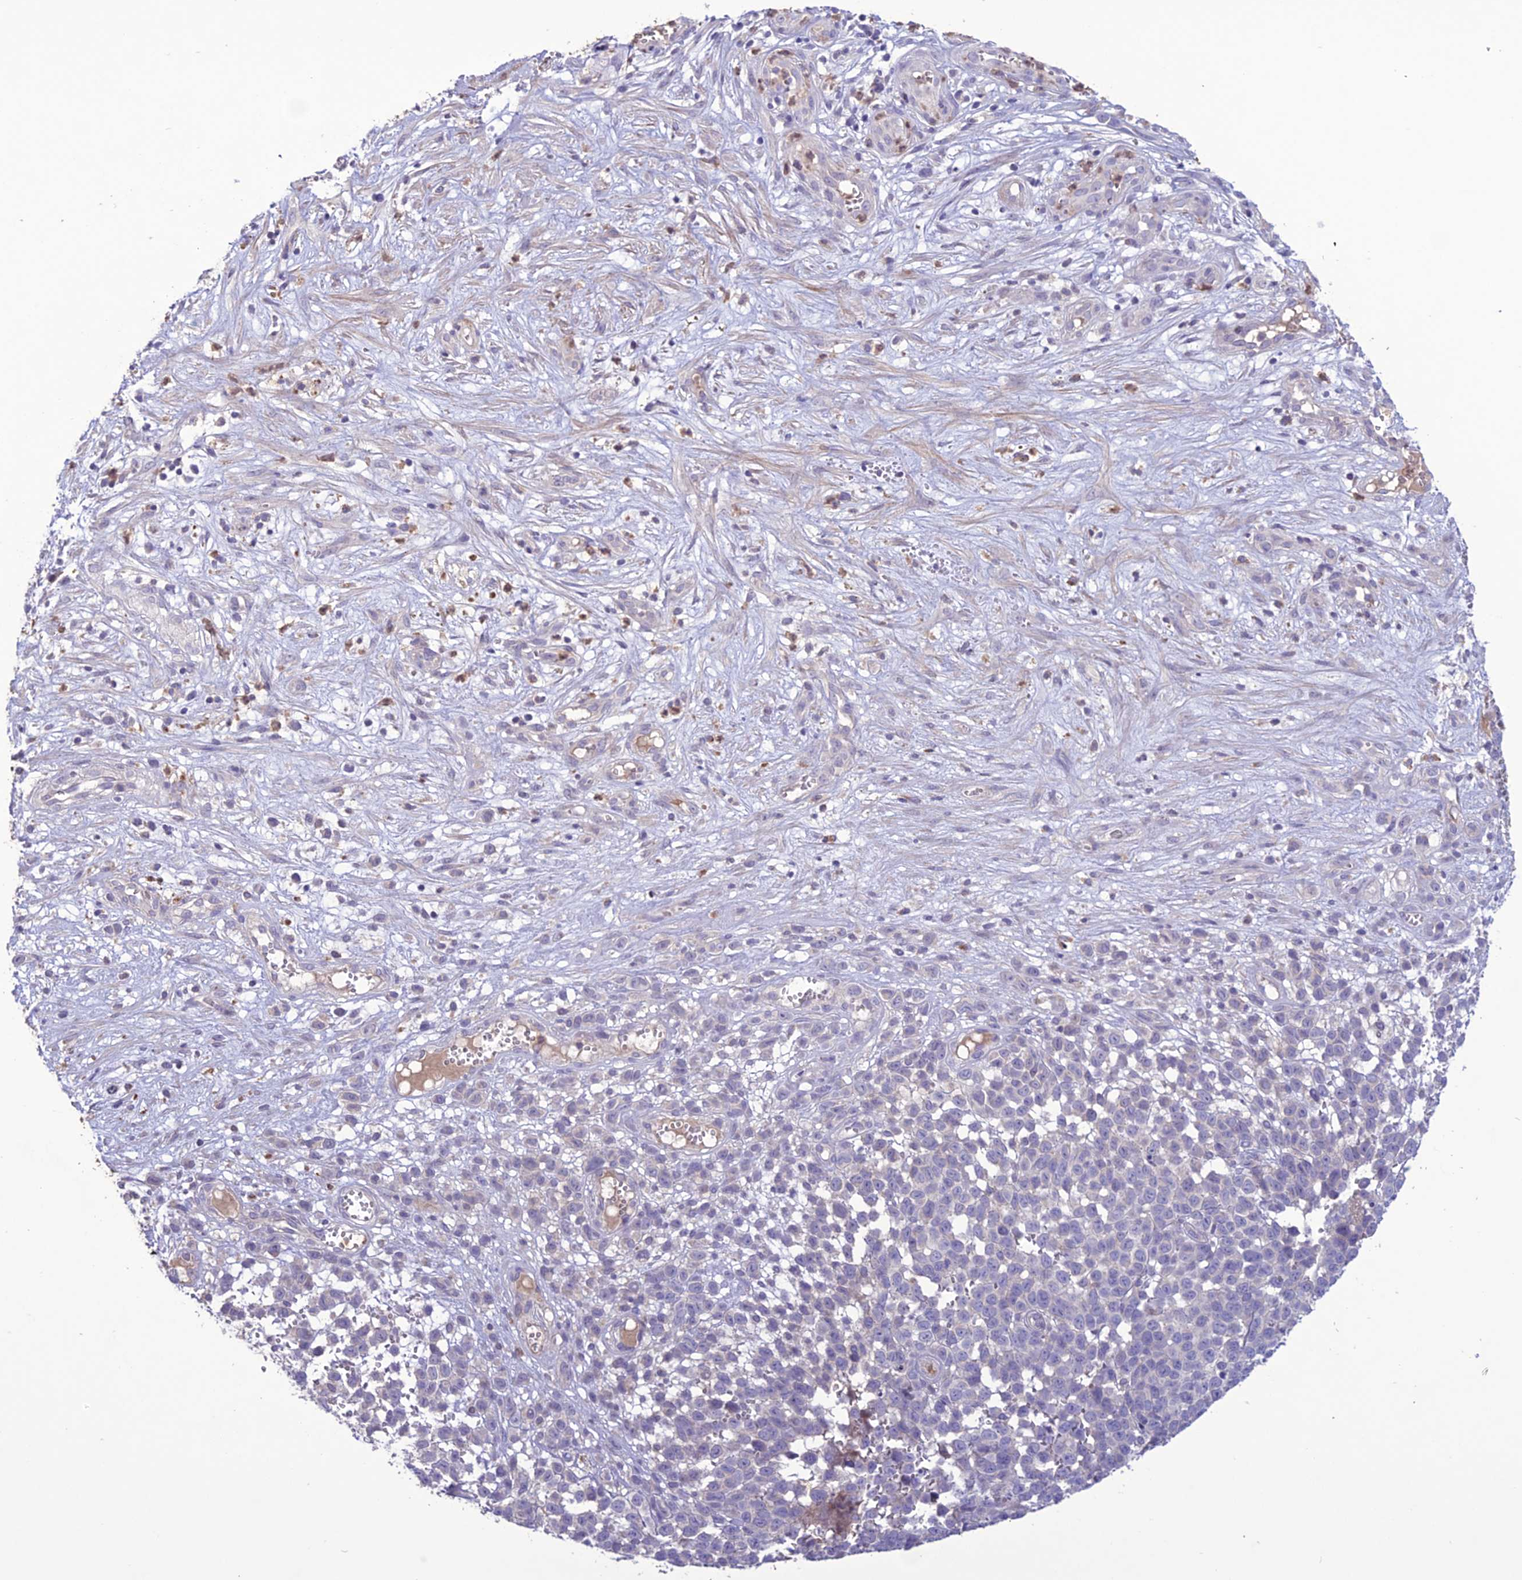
{"staining": {"intensity": "negative", "quantity": "none", "location": "none"}, "tissue": "melanoma", "cell_type": "Tumor cells", "image_type": "cancer", "snomed": [{"axis": "morphology", "description": "Malignant melanoma, NOS"}, {"axis": "topography", "description": "Nose, NOS"}], "caption": "High magnification brightfield microscopy of melanoma stained with DAB (brown) and counterstained with hematoxylin (blue): tumor cells show no significant positivity.", "gene": "C2orf76", "patient": {"sex": "female", "age": 48}}